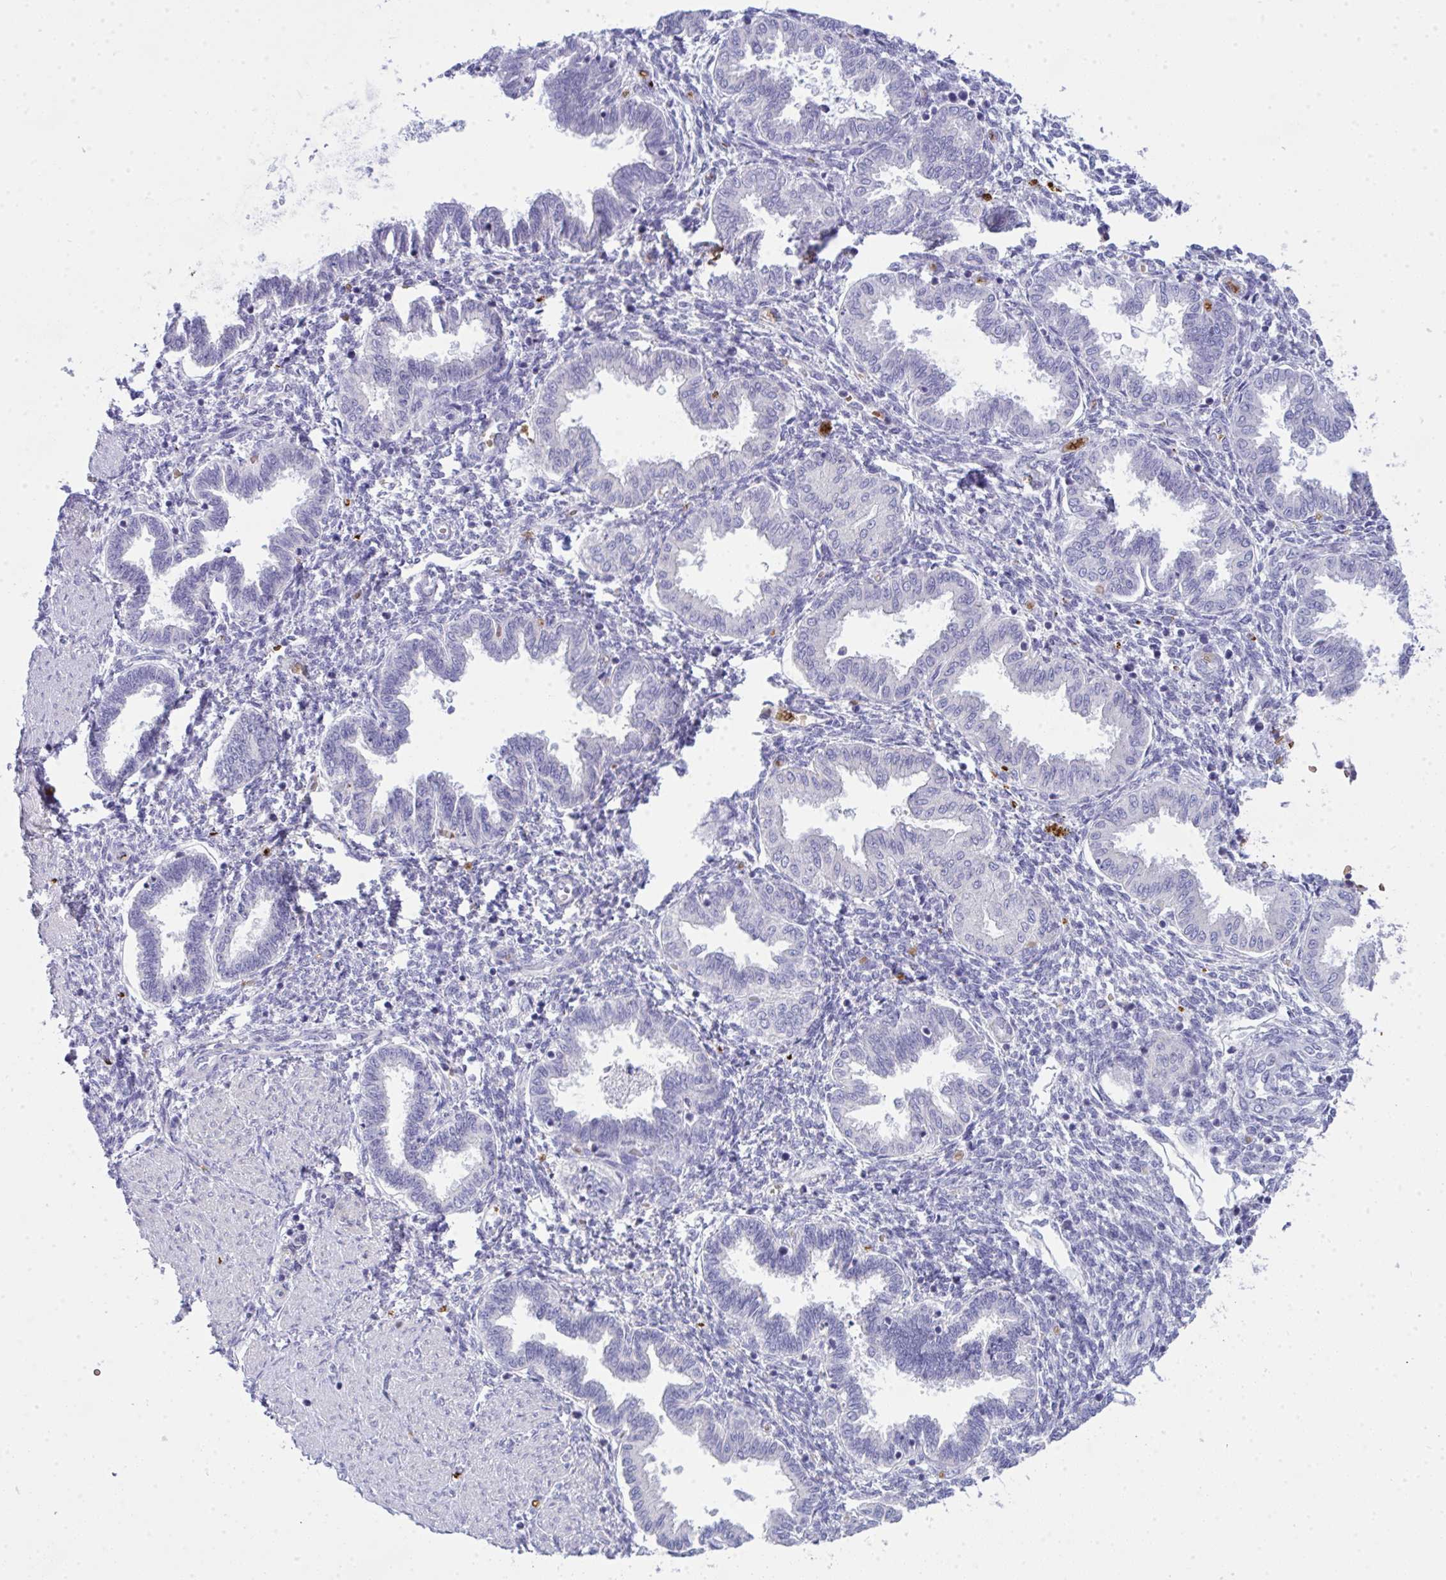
{"staining": {"intensity": "negative", "quantity": "none", "location": "none"}, "tissue": "endometrium", "cell_type": "Cells in endometrial stroma", "image_type": "normal", "snomed": [{"axis": "morphology", "description": "Normal tissue, NOS"}, {"axis": "topography", "description": "Endometrium"}], "caption": "This is an immunohistochemistry (IHC) photomicrograph of normal human endometrium. There is no positivity in cells in endometrial stroma.", "gene": "SPTB", "patient": {"sex": "female", "age": 33}}